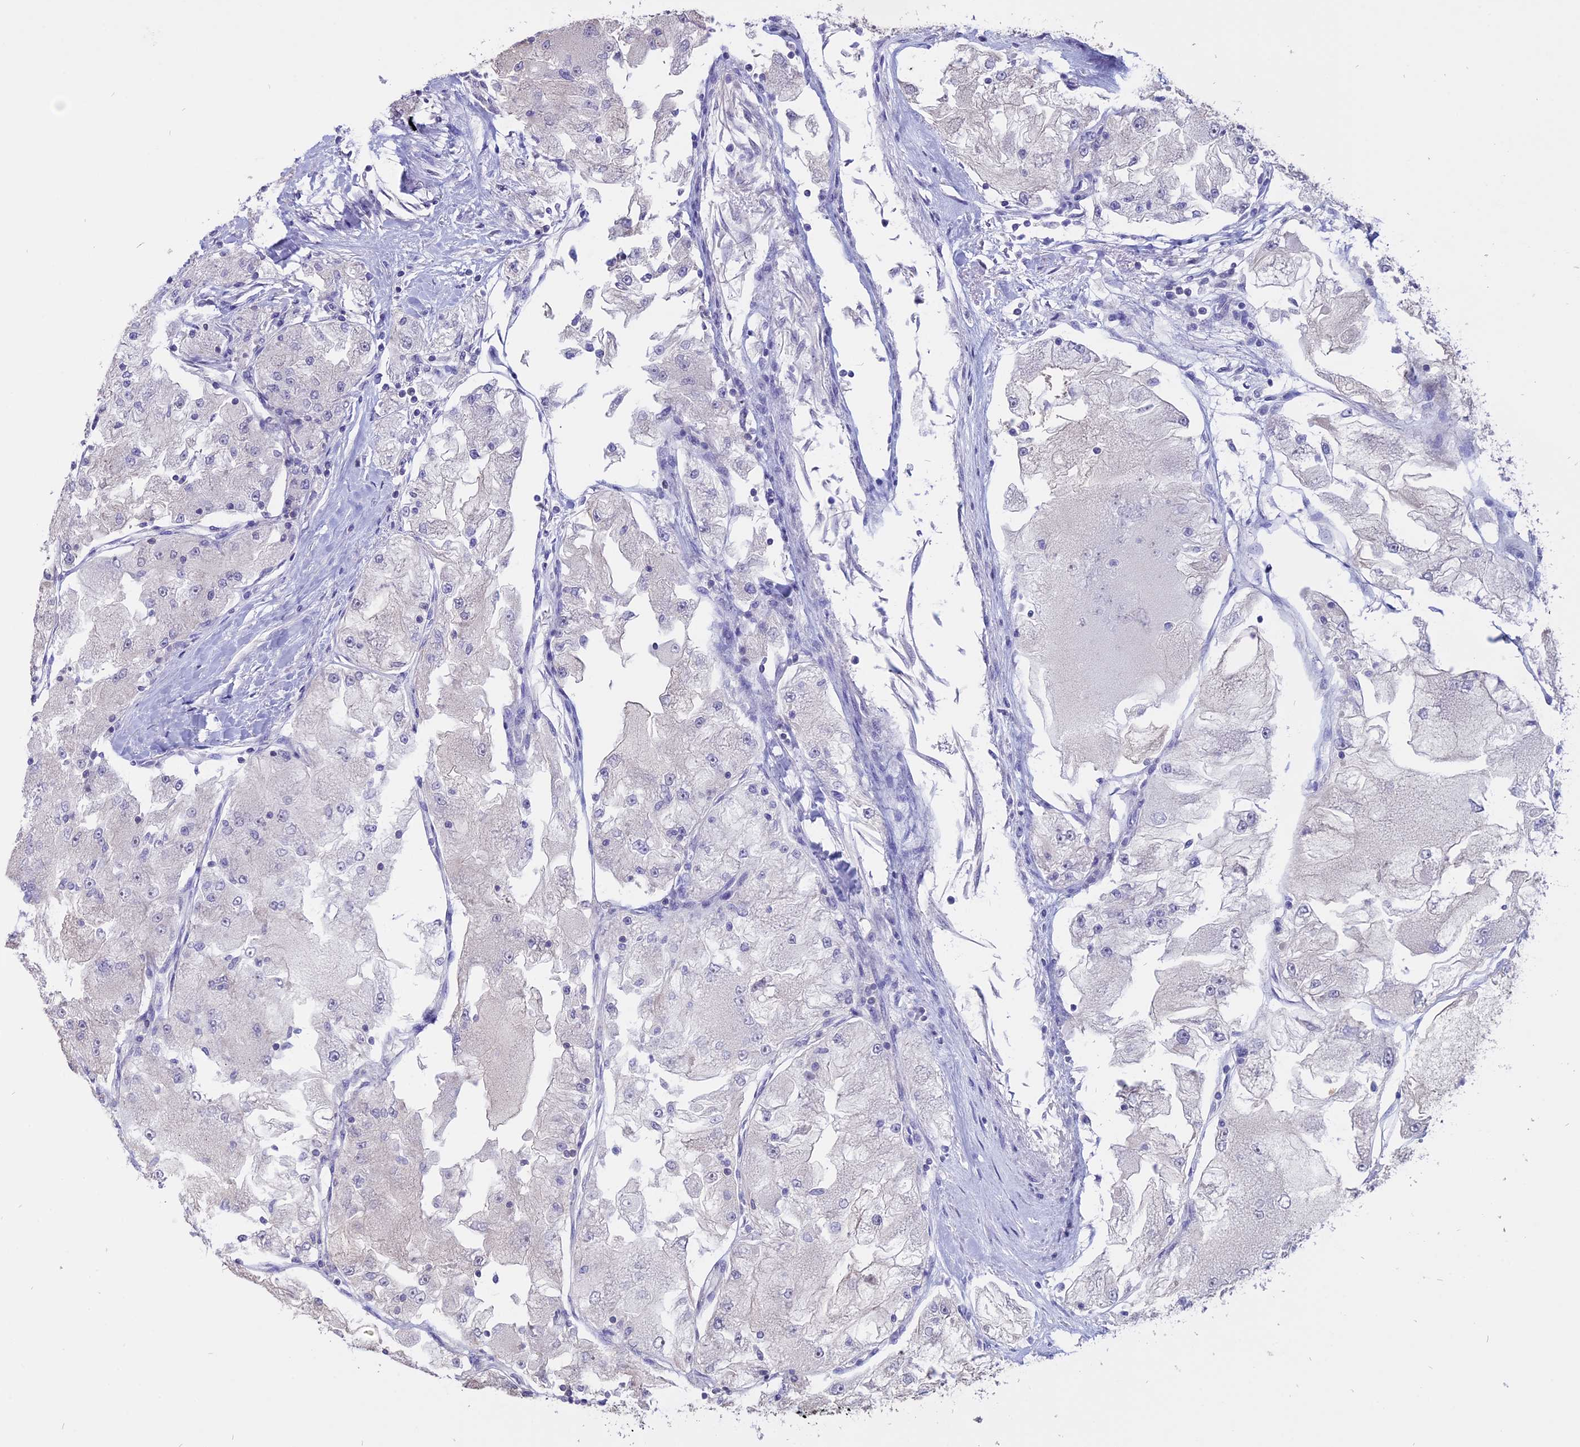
{"staining": {"intensity": "negative", "quantity": "none", "location": "none"}, "tissue": "renal cancer", "cell_type": "Tumor cells", "image_type": "cancer", "snomed": [{"axis": "morphology", "description": "Adenocarcinoma, NOS"}, {"axis": "topography", "description": "Kidney"}], "caption": "Human renal cancer stained for a protein using immunohistochemistry demonstrates no positivity in tumor cells.", "gene": "CARMIL2", "patient": {"sex": "female", "age": 72}}